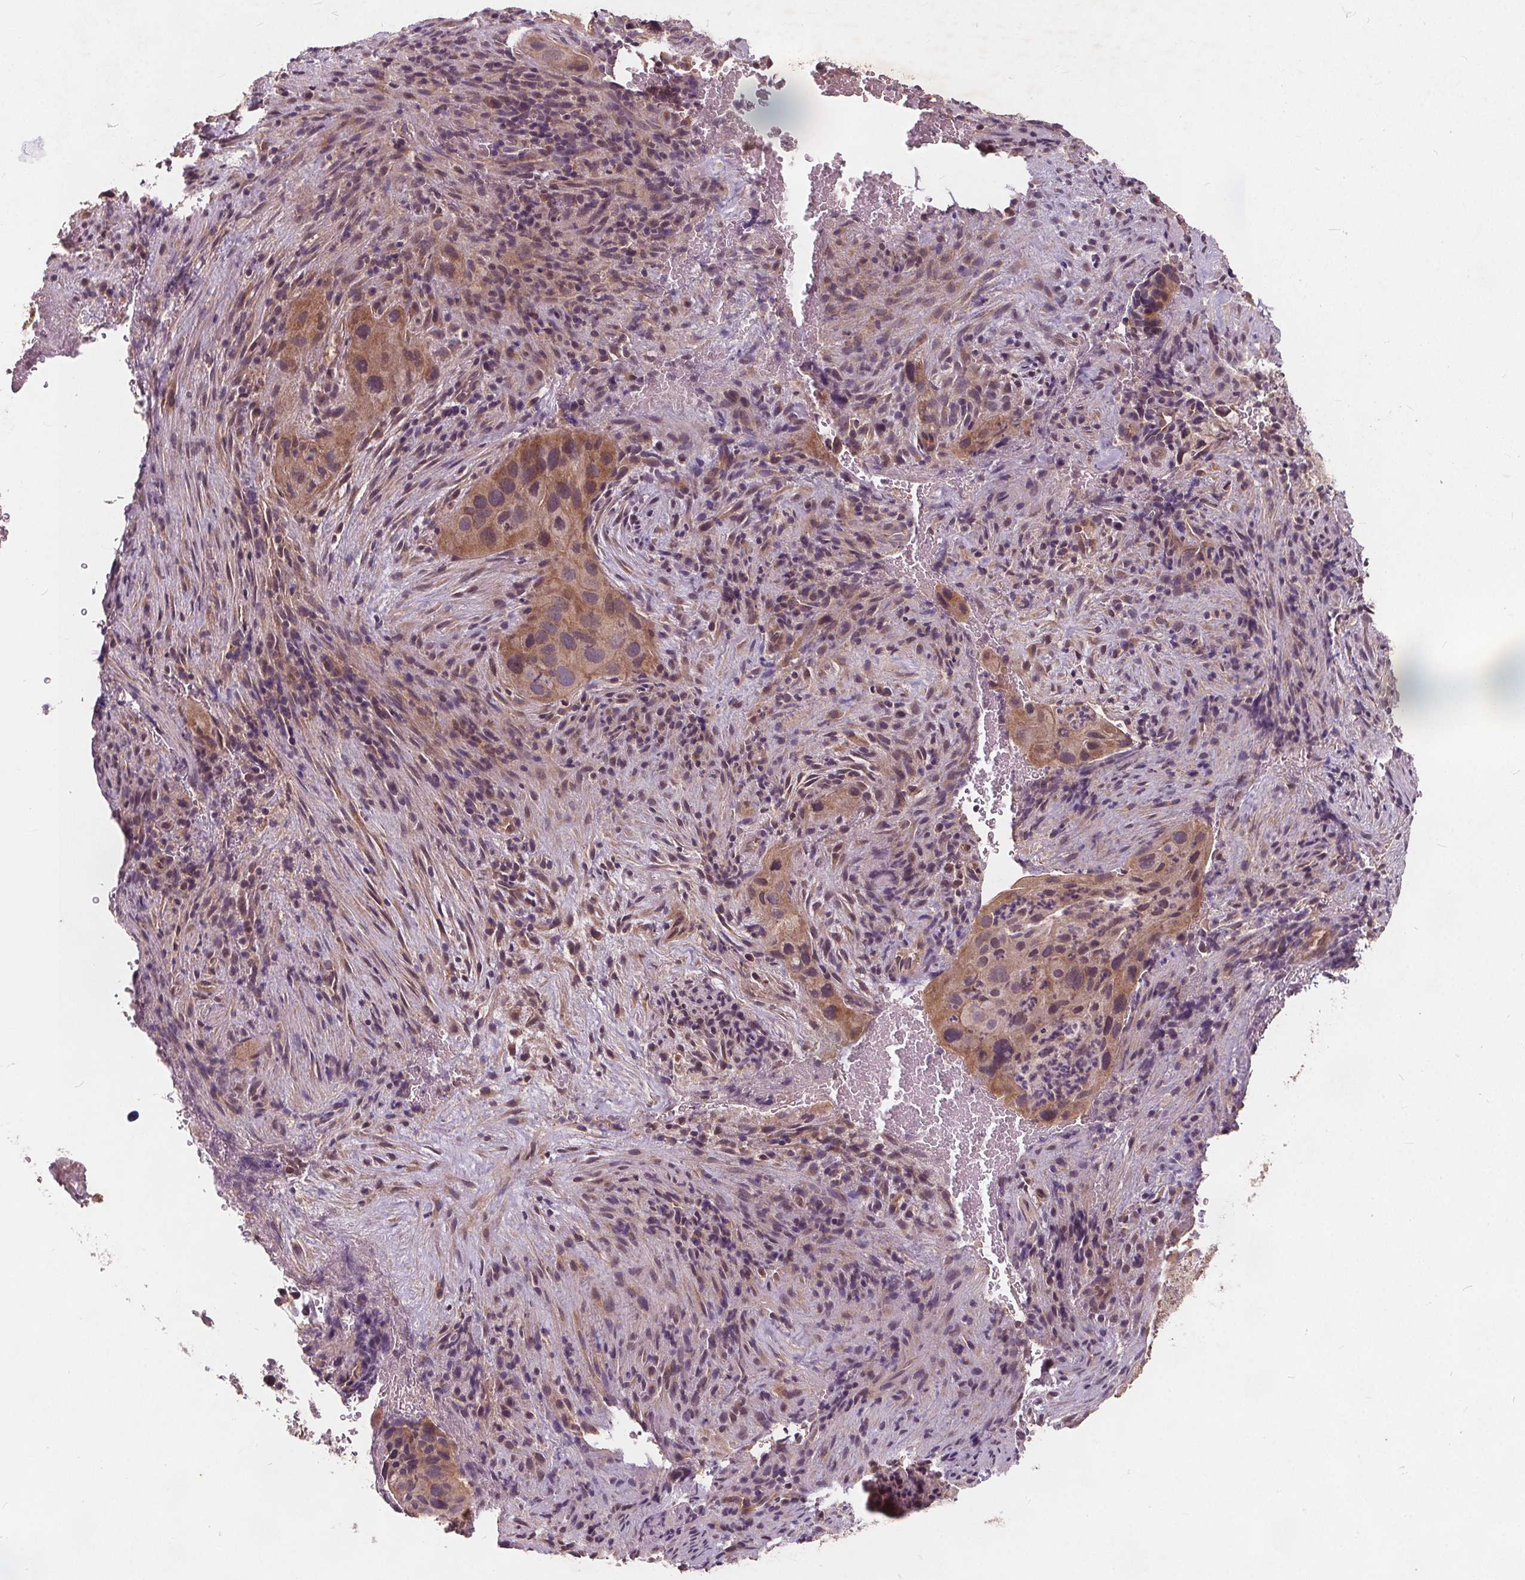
{"staining": {"intensity": "weak", "quantity": ">75%", "location": "cytoplasmic/membranous"}, "tissue": "cervical cancer", "cell_type": "Tumor cells", "image_type": "cancer", "snomed": [{"axis": "morphology", "description": "Squamous cell carcinoma, NOS"}, {"axis": "topography", "description": "Cervix"}], "caption": "A brown stain labels weak cytoplasmic/membranous positivity of a protein in cervical squamous cell carcinoma tumor cells.", "gene": "CSNK1G2", "patient": {"sex": "female", "age": 38}}